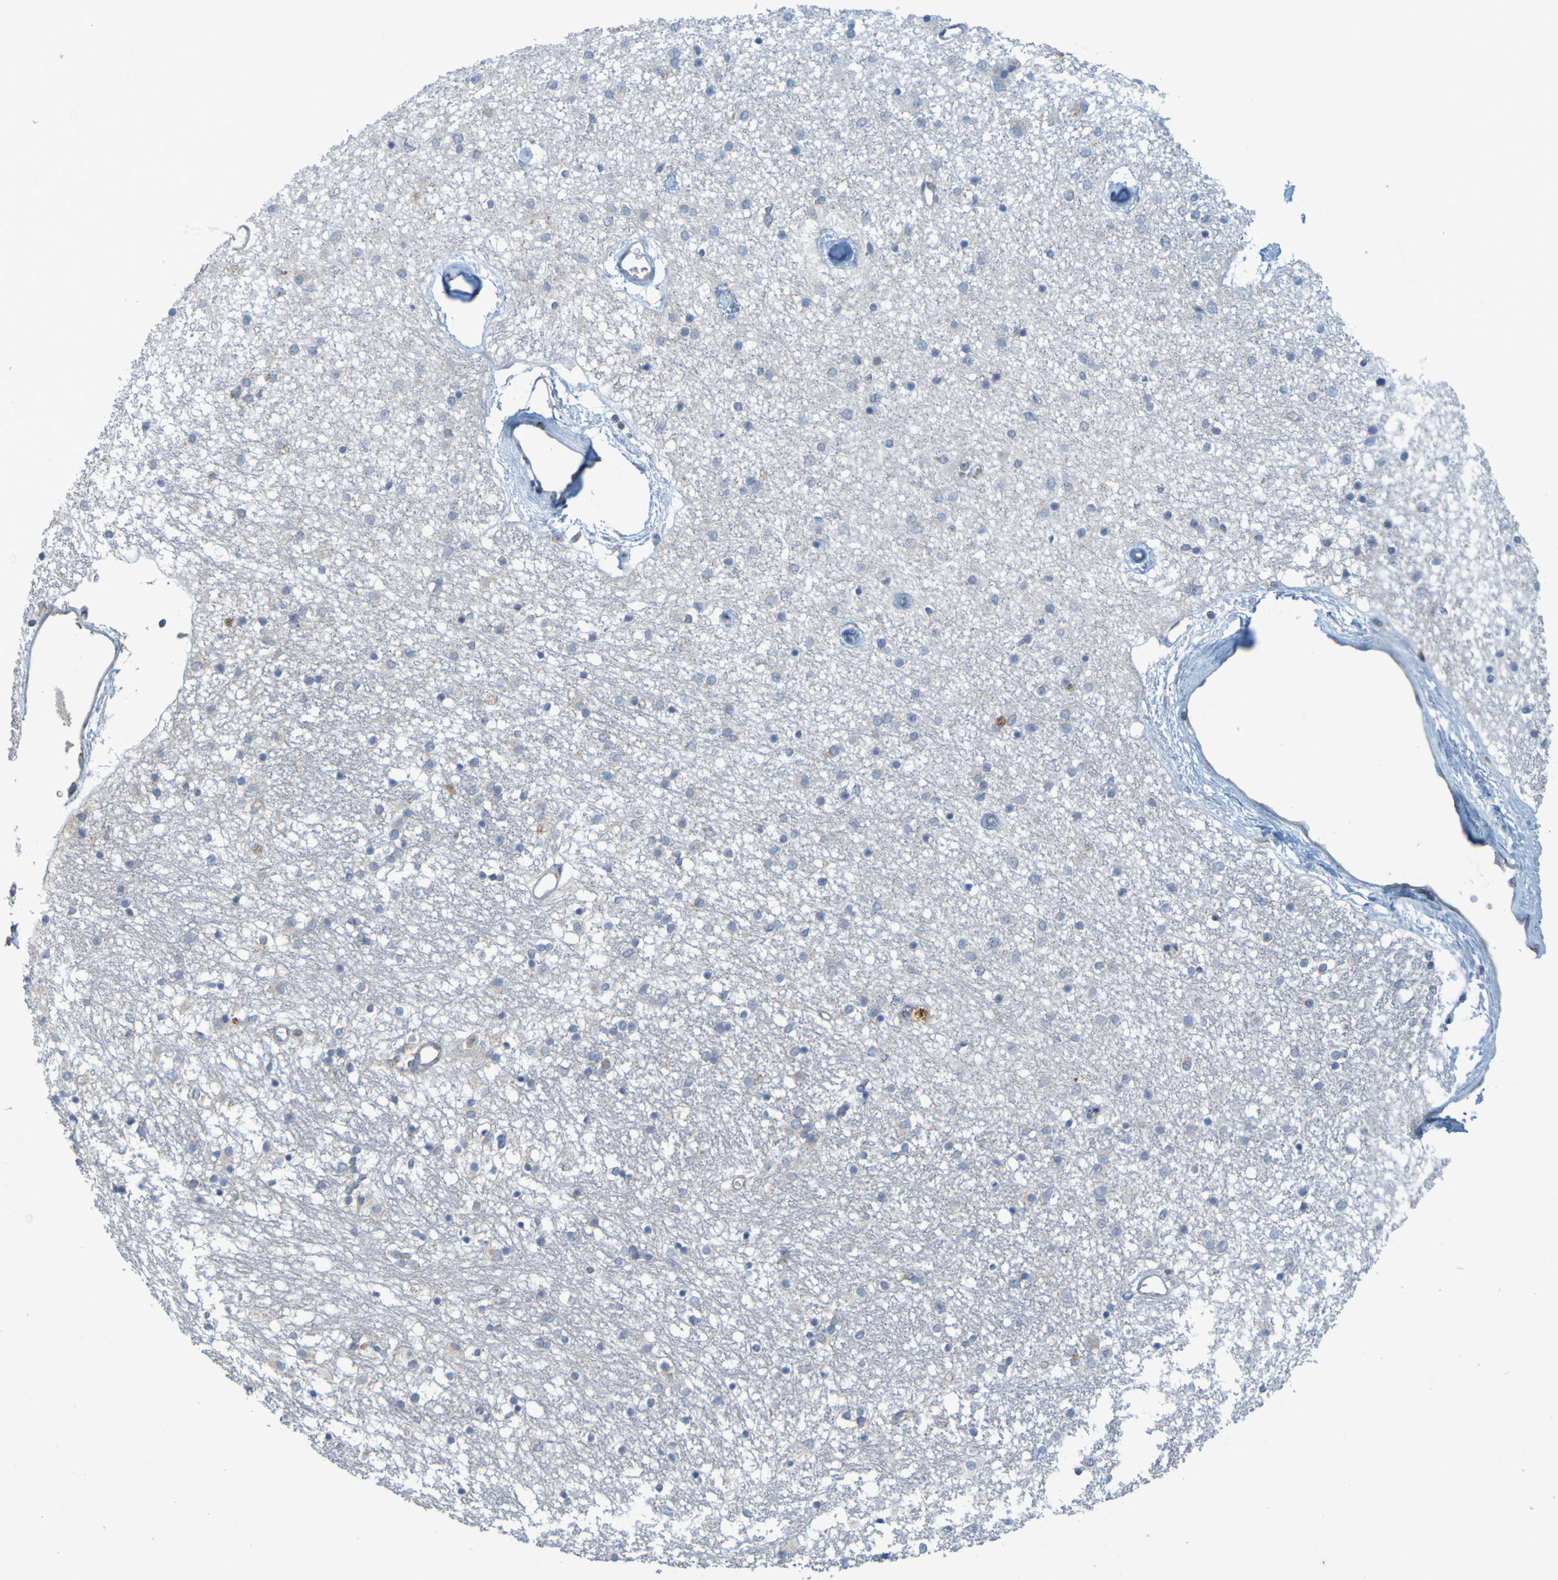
{"staining": {"intensity": "moderate", "quantity": "<25%", "location": "cytoplasmic/membranous"}, "tissue": "caudate", "cell_type": "Glial cells", "image_type": "normal", "snomed": [{"axis": "morphology", "description": "Normal tissue, NOS"}, {"axis": "topography", "description": "Lateral ventricle wall"}], "caption": "Moderate cytoplasmic/membranous protein expression is identified in about <25% of glial cells in caudate. (DAB (3,3'-diaminobenzidine) IHC with brightfield microscopy, high magnification).", "gene": "MOGS", "patient": {"sex": "female", "age": 54}}